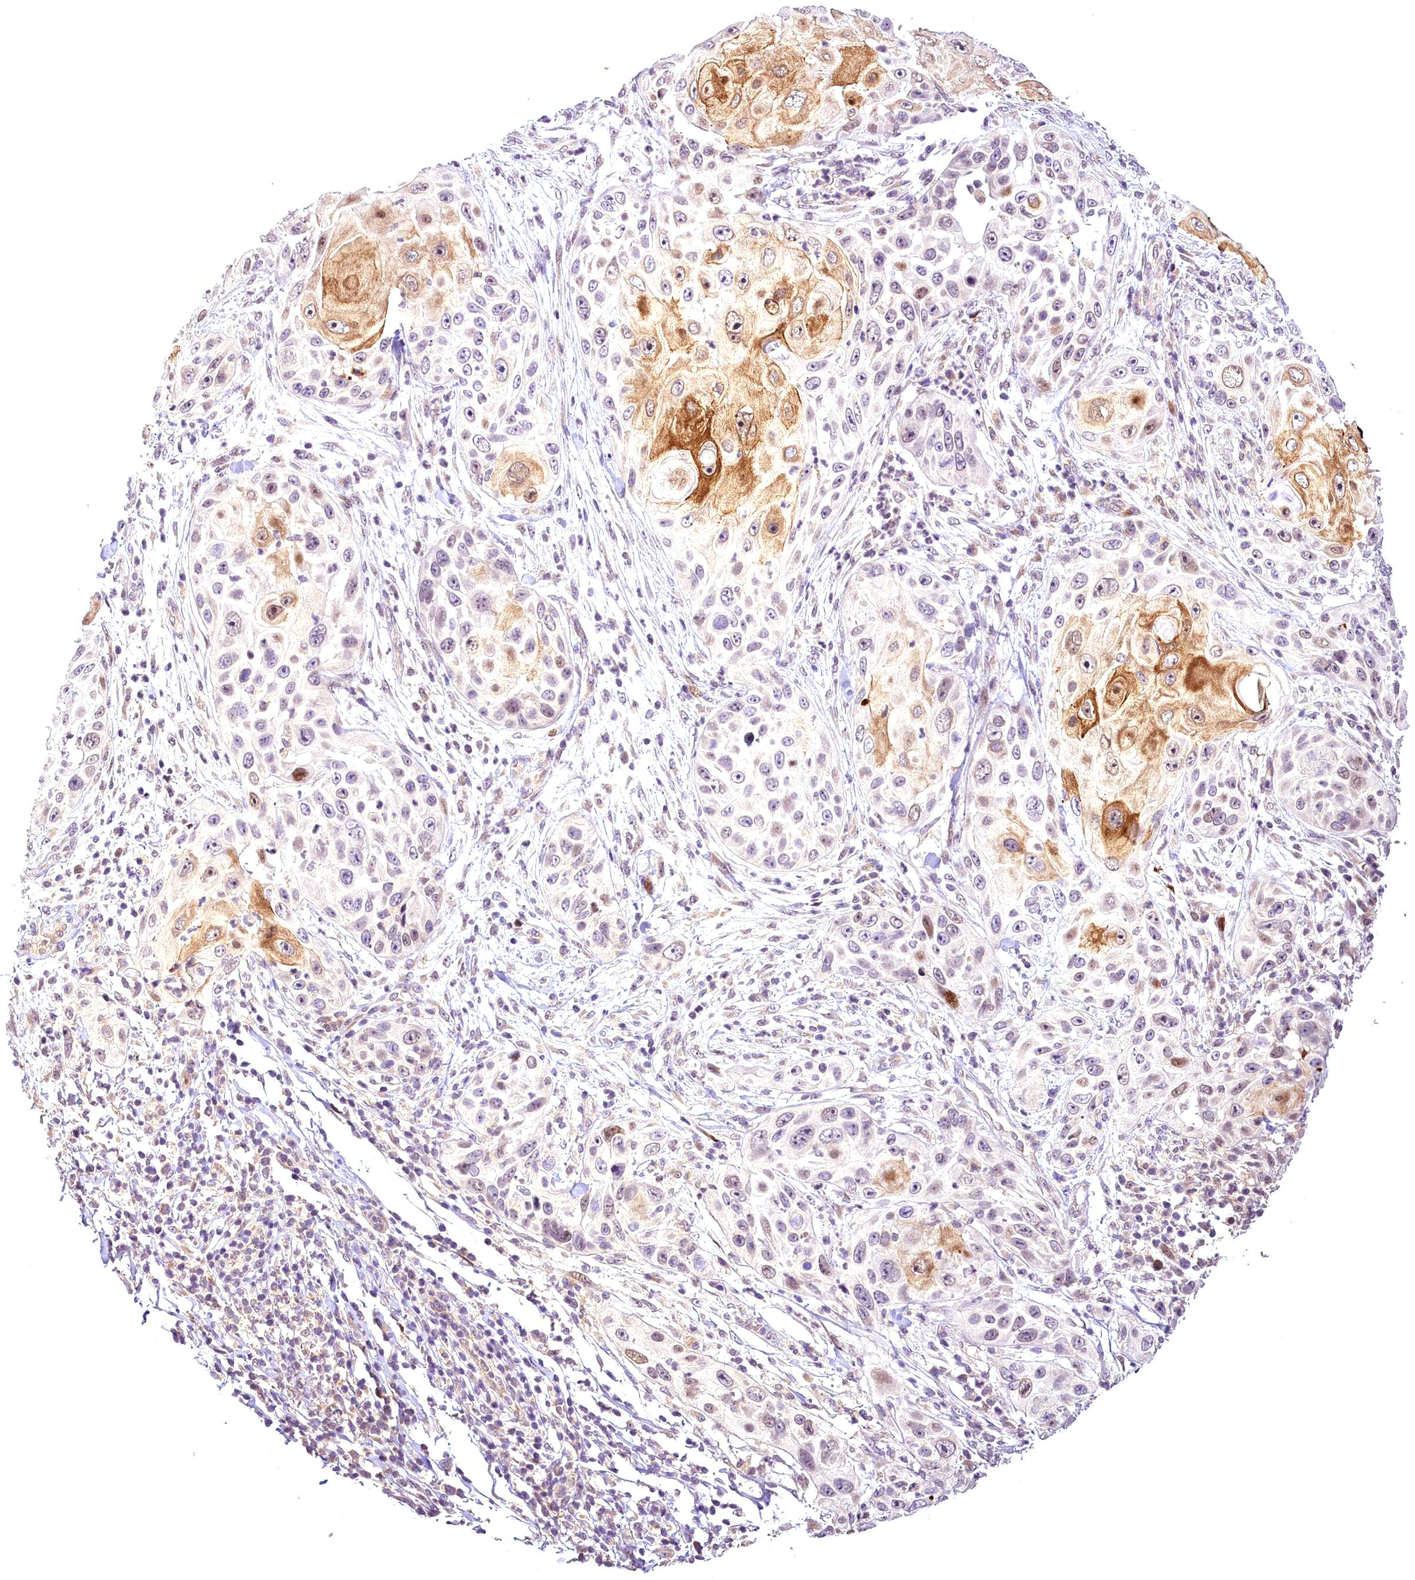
{"staining": {"intensity": "moderate", "quantity": "<25%", "location": "cytoplasmic/membranous,nuclear"}, "tissue": "skin cancer", "cell_type": "Tumor cells", "image_type": "cancer", "snomed": [{"axis": "morphology", "description": "Squamous cell carcinoma, NOS"}, {"axis": "topography", "description": "Skin"}], "caption": "Skin cancer (squamous cell carcinoma) tissue shows moderate cytoplasmic/membranous and nuclear expression in approximately <25% of tumor cells, visualized by immunohistochemistry.", "gene": "AP1M1", "patient": {"sex": "female", "age": 44}}